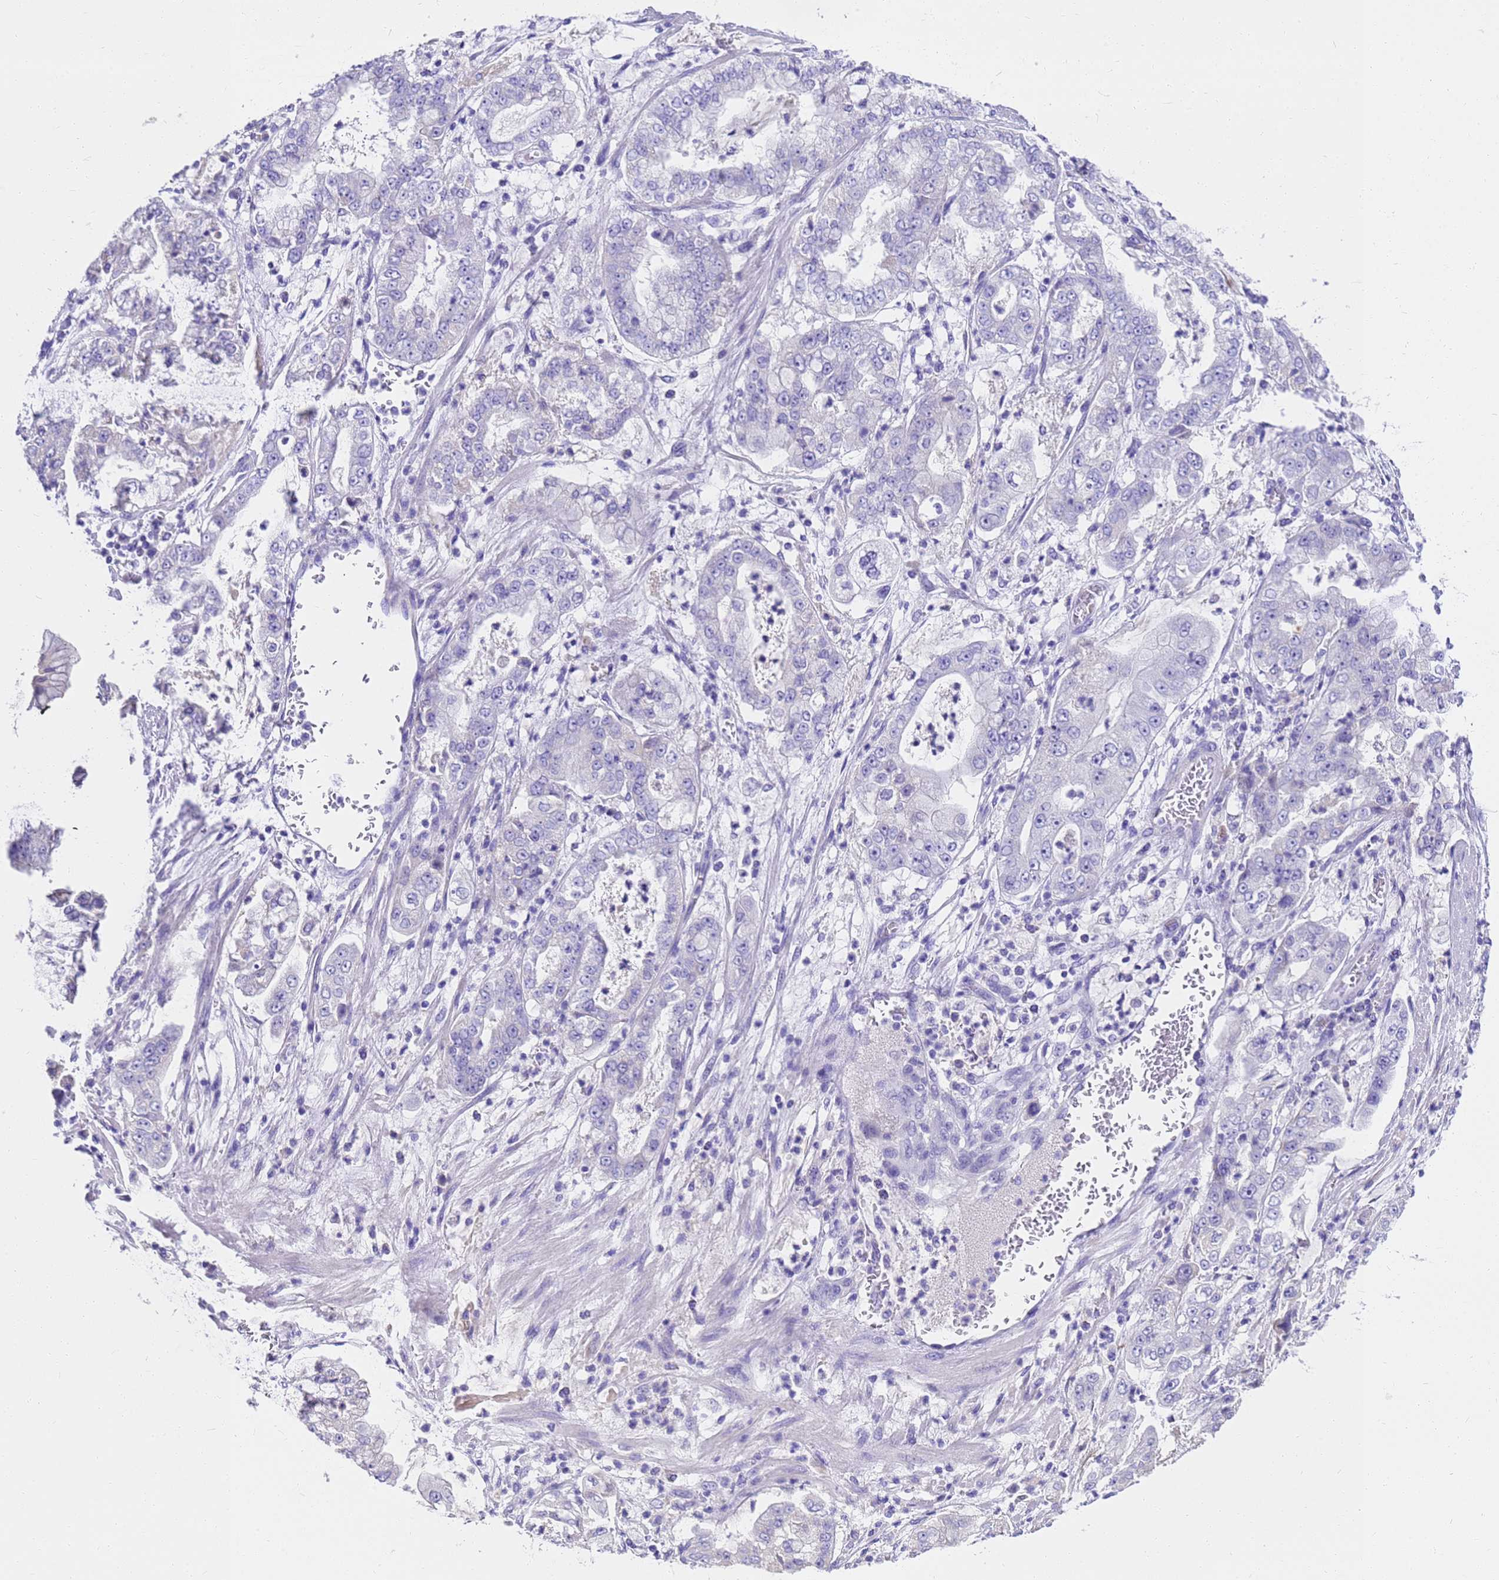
{"staining": {"intensity": "negative", "quantity": "none", "location": "none"}, "tissue": "stomach cancer", "cell_type": "Tumor cells", "image_type": "cancer", "snomed": [{"axis": "morphology", "description": "Adenocarcinoma, NOS"}, {"axis": "topography", "description": "Stomach"}], "caption": "IHC of stomach adenocarcinoma displays no expression in tumor cells.", "gene": "MS4A13", "patient": {"sex": "male", "age": 76}}